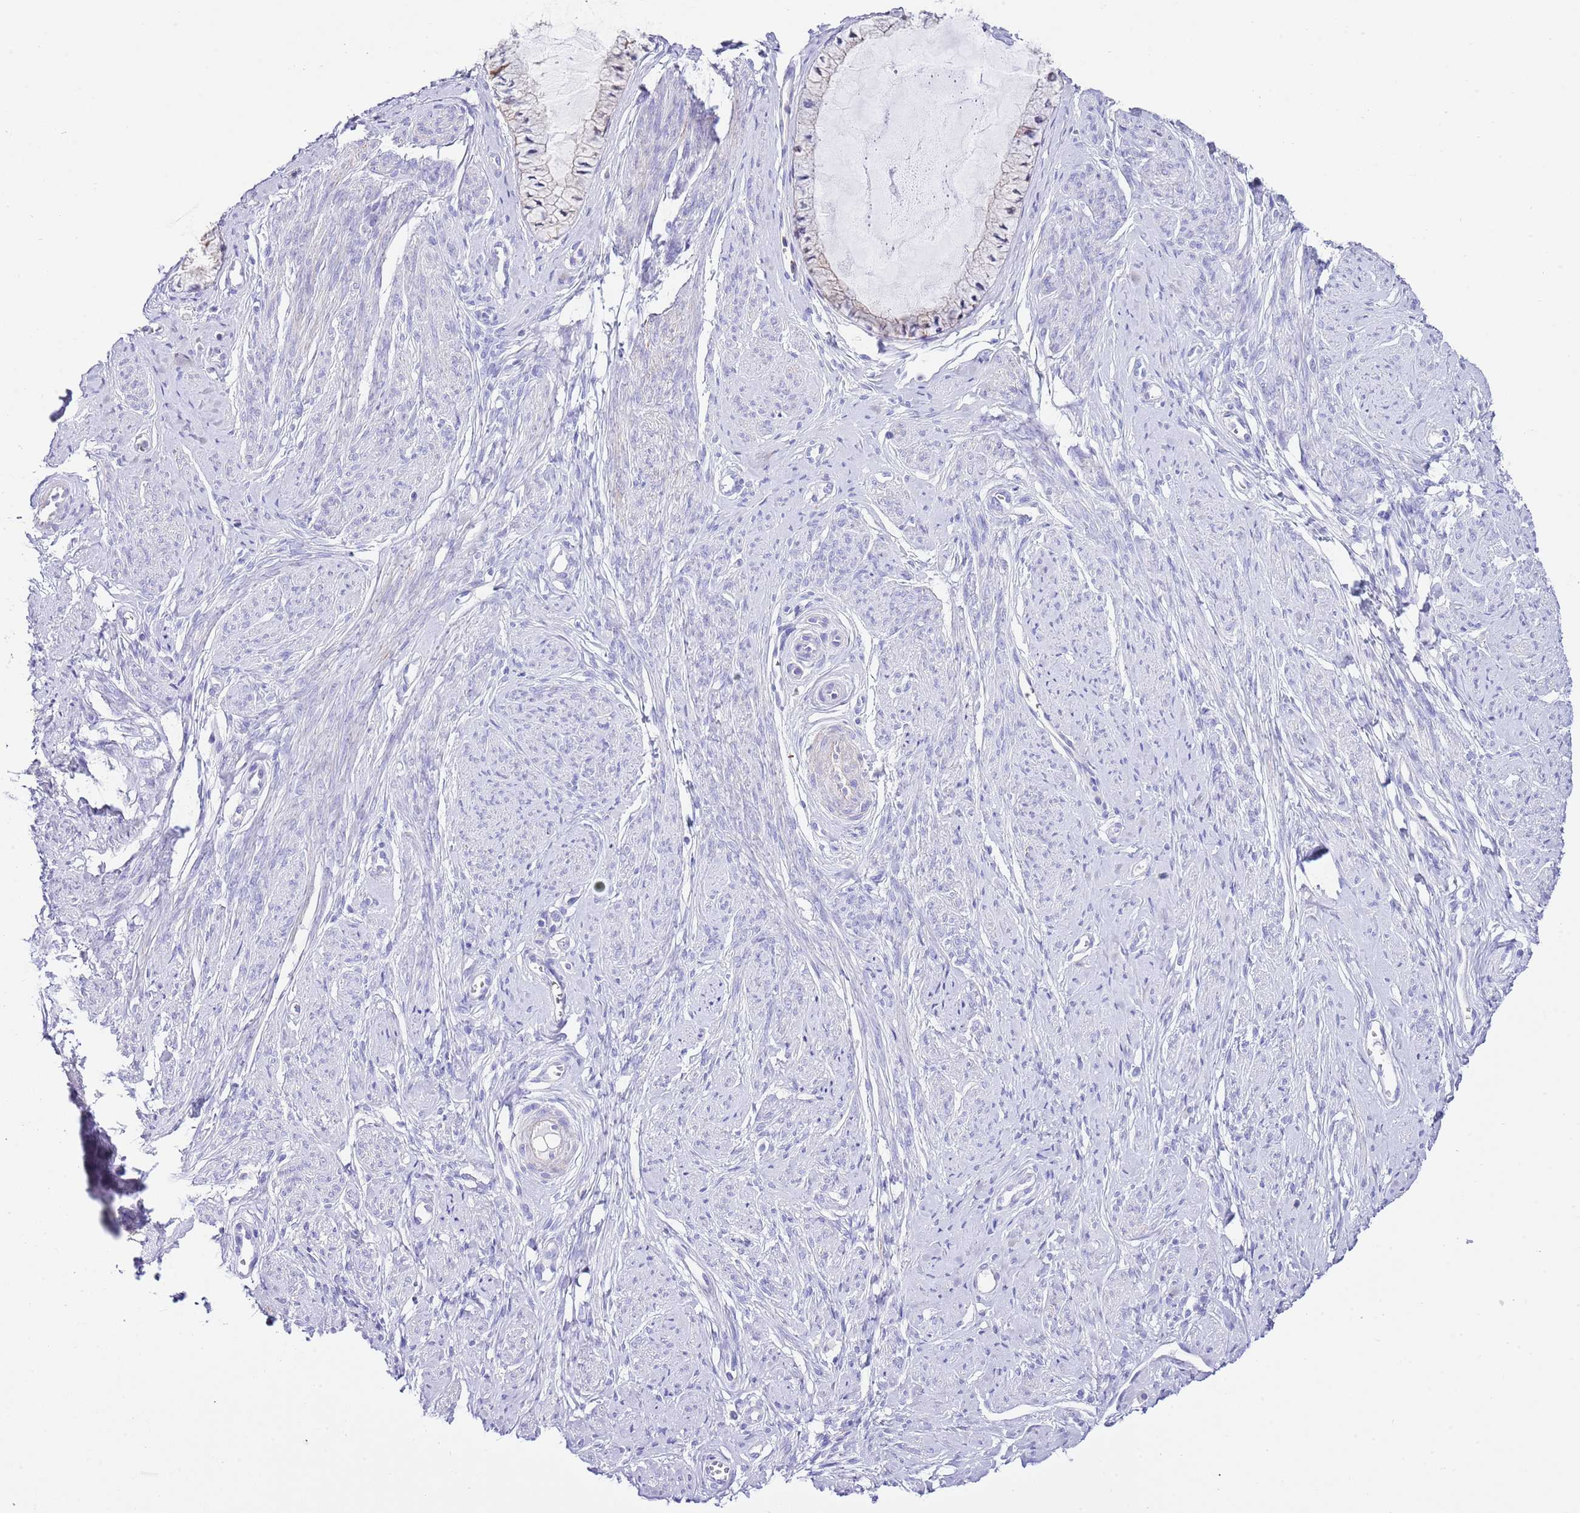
{"staining": {"intensity": "moderate", "quantity": "25%-75%", "location": "cytoplasmic/membranous"}, "tissue": "cervix", "cell_type": "Glandular cells", "image_type": "normal", "snomed": [{"axis": "morphology", "description": "Normal tissue, NOS"}, {"axis": "topography", "description": "Cervix"}], "caption": "DAB immunohistochemical staining of unremarkable cervix displays moderate cytoplasmic/membranous protein staining in about 25%-75% of glandular cells. The staining is performed using DAB brown chromogen to label protein expression. The nuclei are counter-stained blue using hematoxylin.", "gene": "ALDH3A1", "patient": {"sex": "female", "age": 42}}